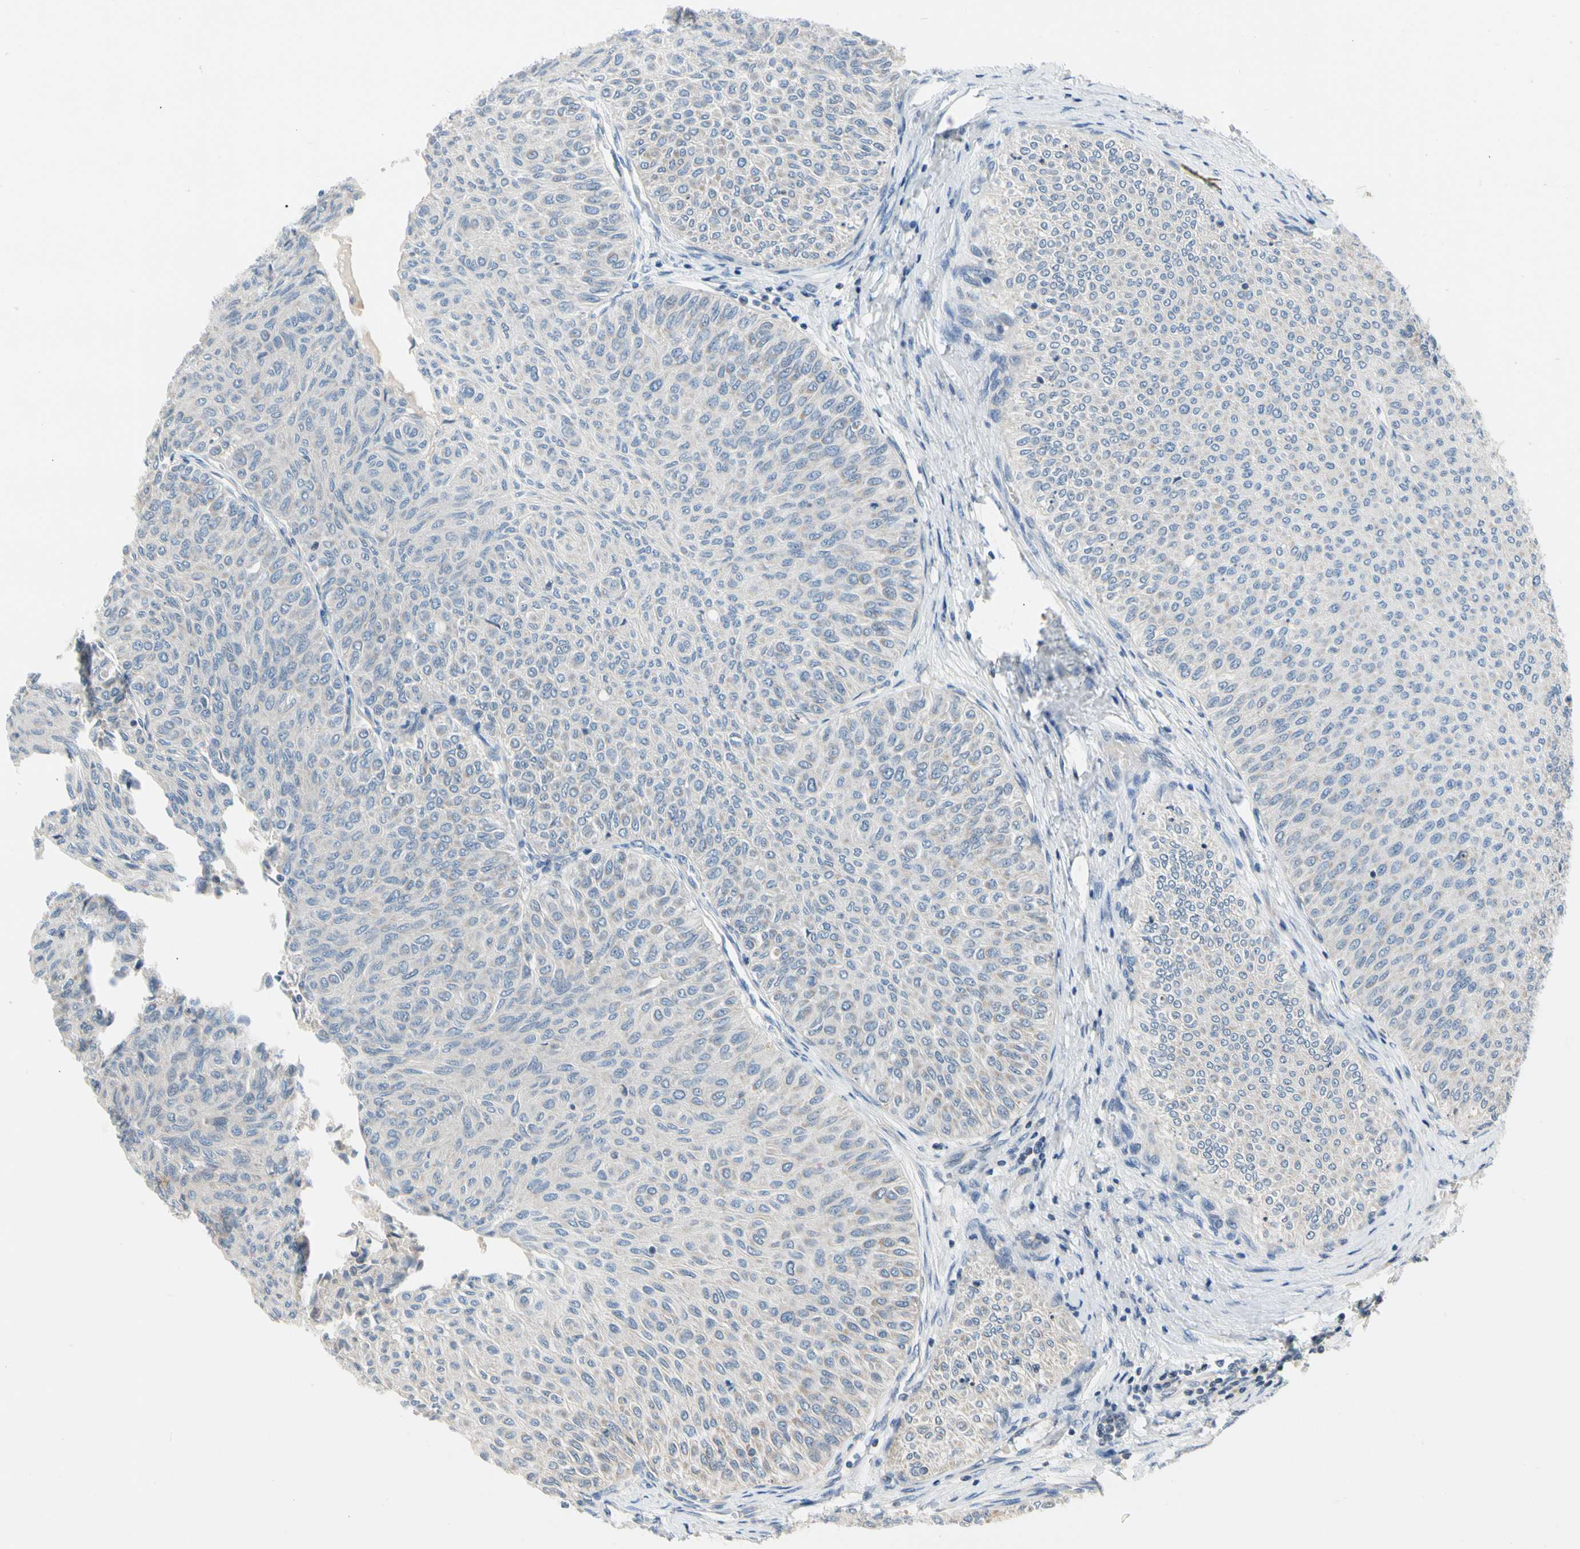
{"staining": {"intensity": "negative", "quantity": "none", "location": "none"}, "tissue": "urothelial cancer", "cell_type": "Tumor cells", "image_type": "cancer", "snomed": [{"axis": "morphology", "description": "Urothelial carcinoma, Low grade"}, {"axis": "topography", "description": "Urinary bladder"}], "caption": "Human urothelial cancer stained for a protein using IHC shows no staining in tumor cells.", "gene": "SOX30", "patient": {"sex": "male", "age": 78}}